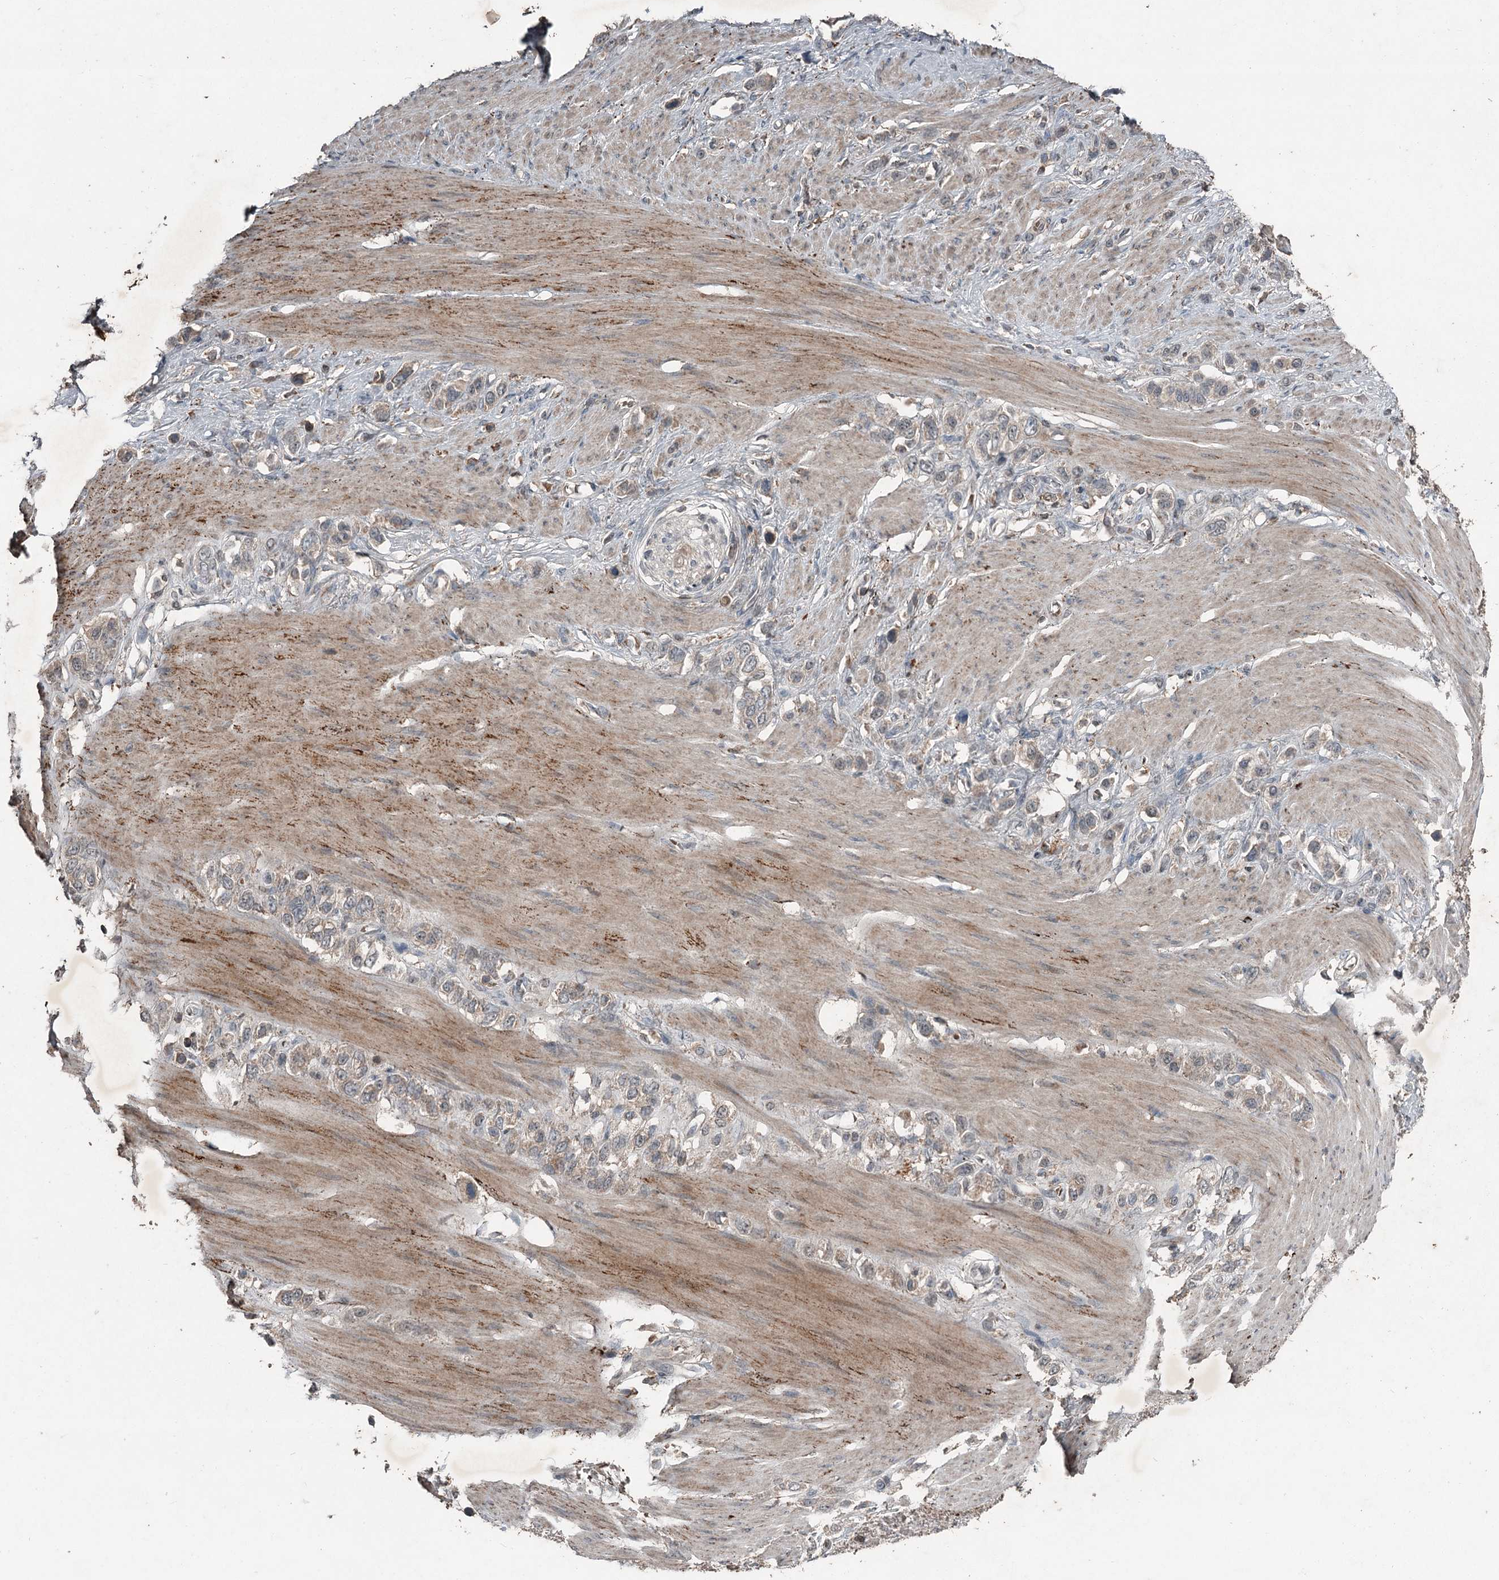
{"staining": {"intensity": "weak", "quantity": "<25%", "location": "cytoplasmic/membranous"}, "tissue": "stomach cancer", "cell_type": "Tumor cells", "image_type": "cancer", "snomed": [{"axis": "morphology", "description": "Adenocarcinoma, NOS"}, {"axis": "morphology", "description": "Adenocarcinoma, High grade"}, {"axis": "topography", "description": "Stomach, upper"}, {"axis": "topography", "description": "Stomach, lower"}], "caption": "A photomicrograph of human stomach cancer (adenocarcinoma) is negative for staining in tumor cells.", "gene": "SLC39A8", "patient": {"sex": "female", "age": 65}}